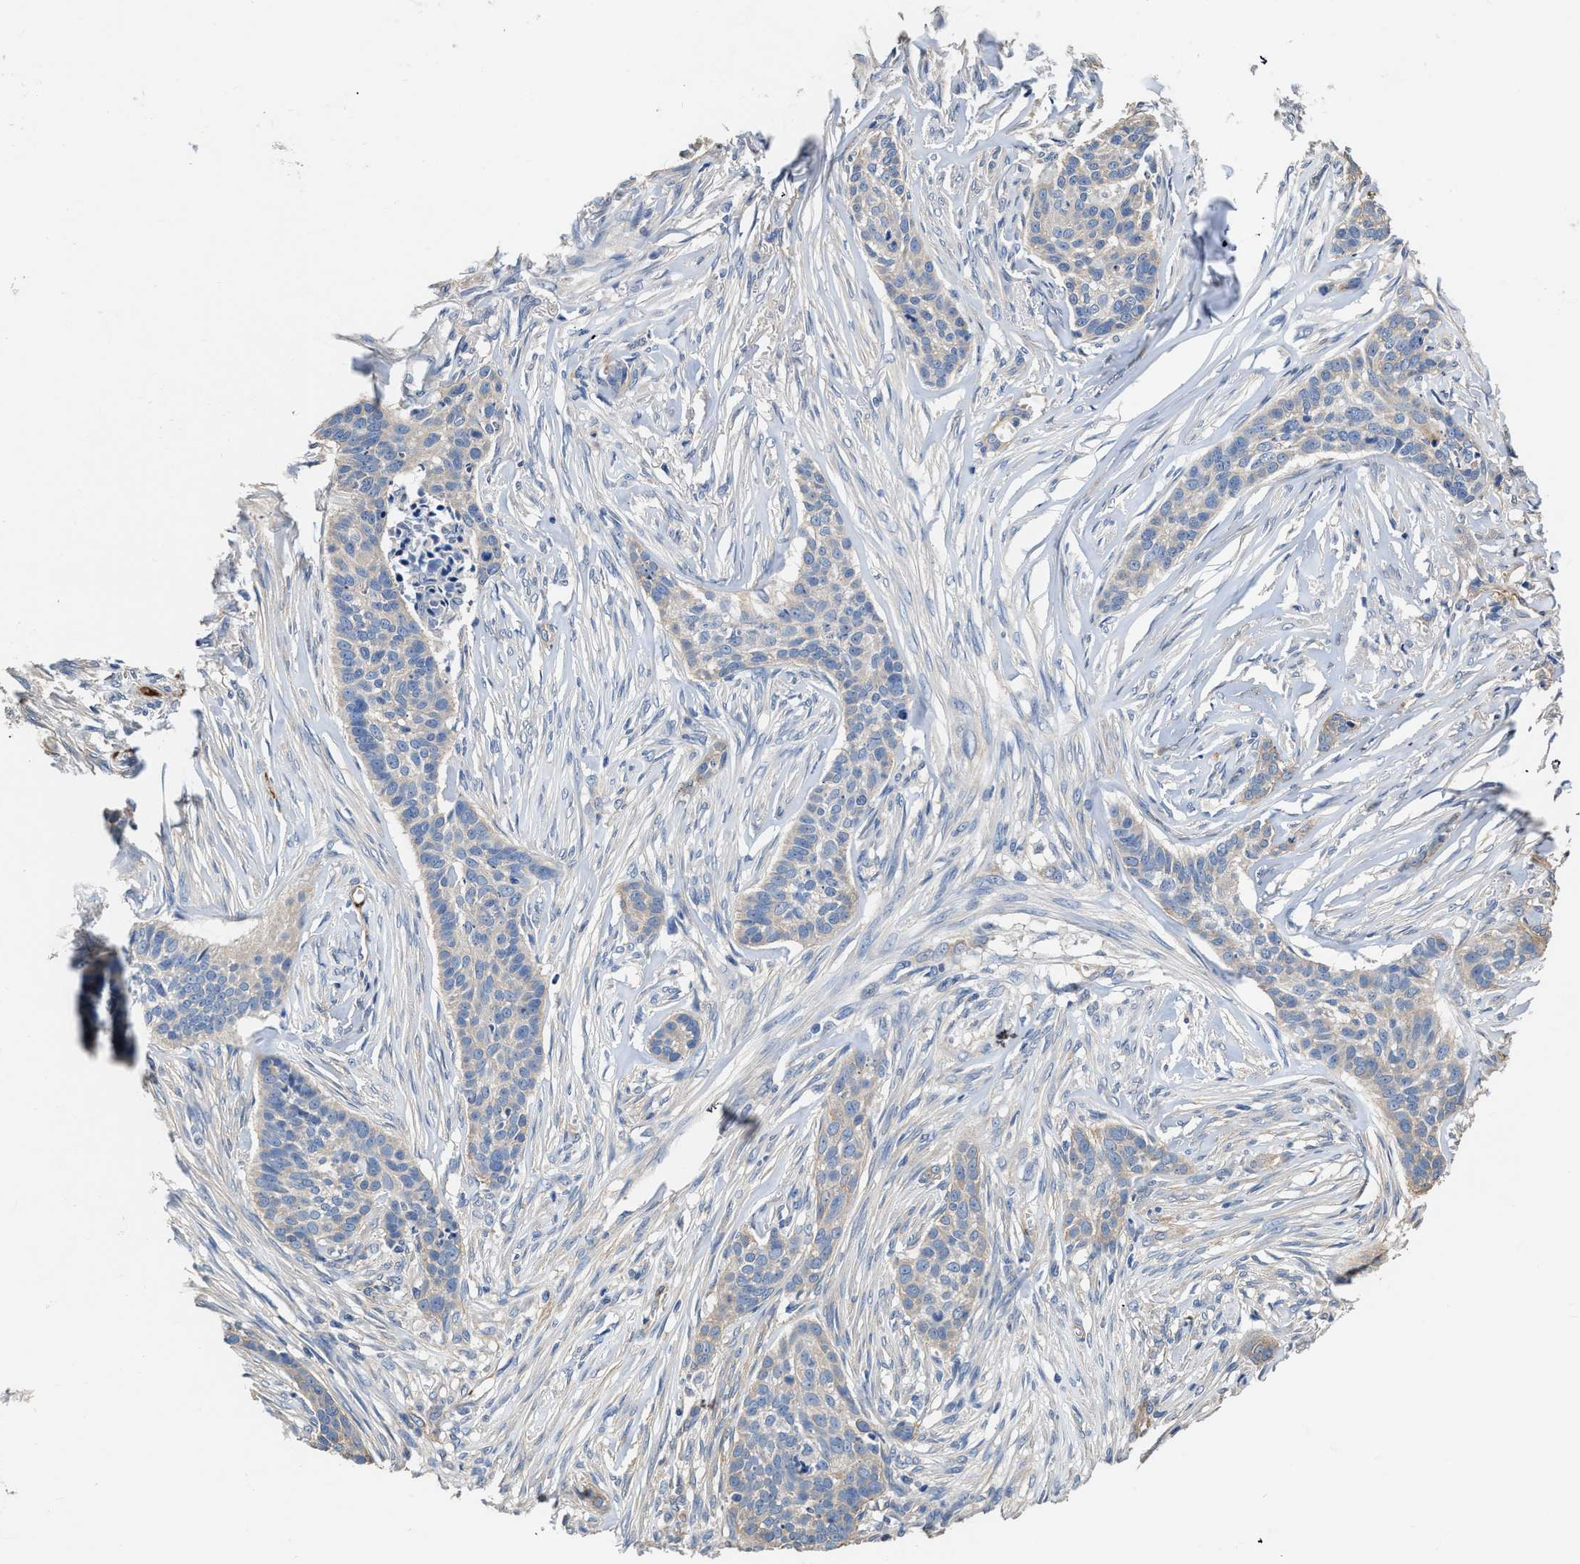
{"staining": {"intensity": "negative", "quantity": "none", "location": "none"}, "tissue": "skin cancer", "cell_type": "Tumor cells", "image_type": "cancer", "snomed": [{"axis": "morphology", "description": "Basal cell carcinoma"}, {"axis": "topography", "description": "Skin"}], "caption": "Image shows no significant protein positivity in tumor cells of skin basal cell carcinoma.", "gene": "C22orf42", "patient": {"sex": "male", "age": 85}}